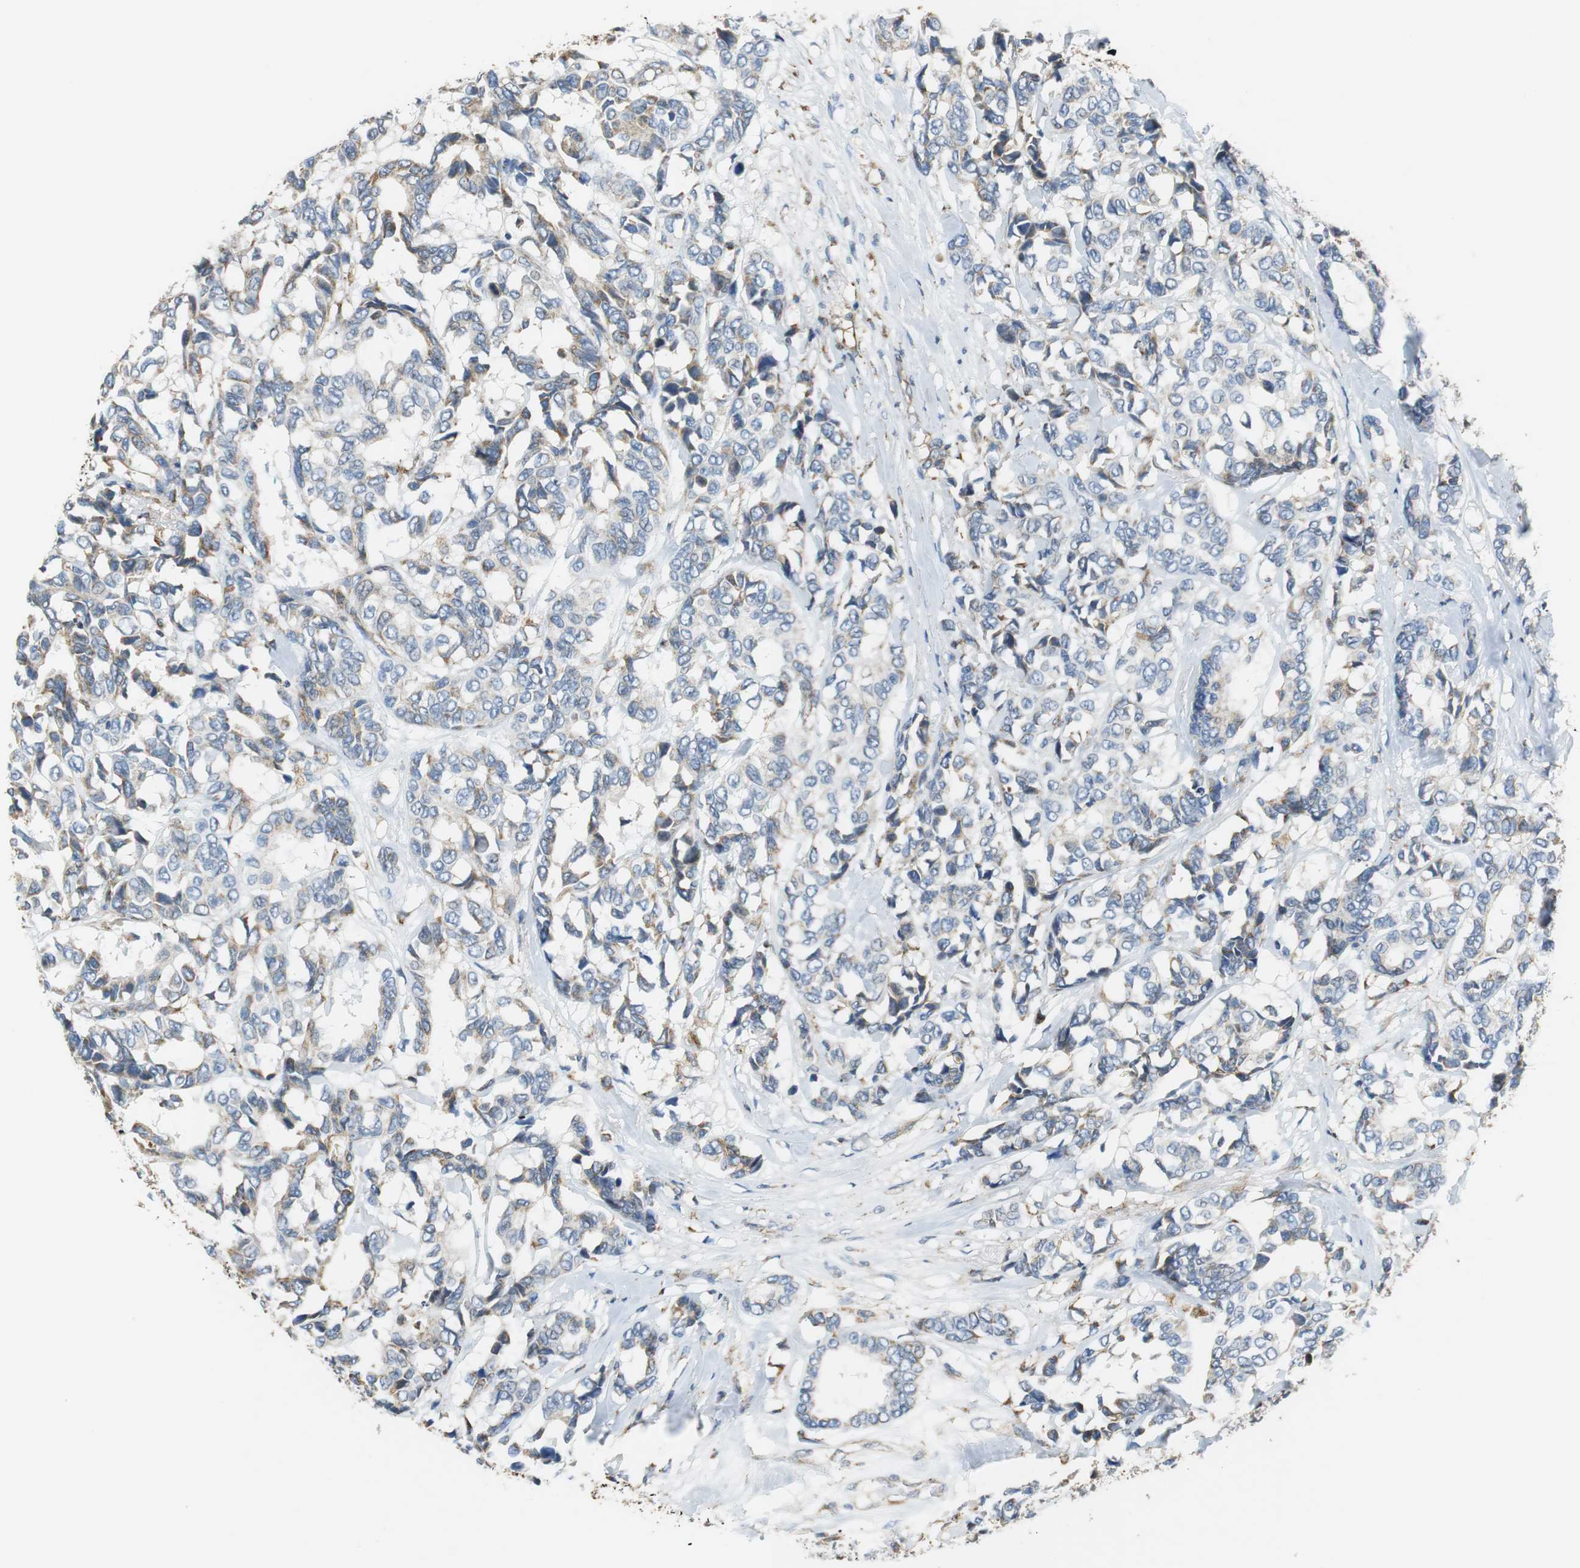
{"staining": {"intensity": "weak", "quantity": "<25%", "location": "cytoplasmic/membranous"}, "tissue": "breast cancer", "cell_type": "Tumor cells", "image_type": "cancer", "snomed": [{"axis": "morphology", "description": "Duct carcinoma"}, {"axis": "topography", "description": "Breast"}], "caption": "Photomicrograph shows no protein positivity in tumor cells of breast cancer (intraductal carcinoma) tissue.", "gene": "GSTK1", "patient": {"sex": "female", "age": 87}}